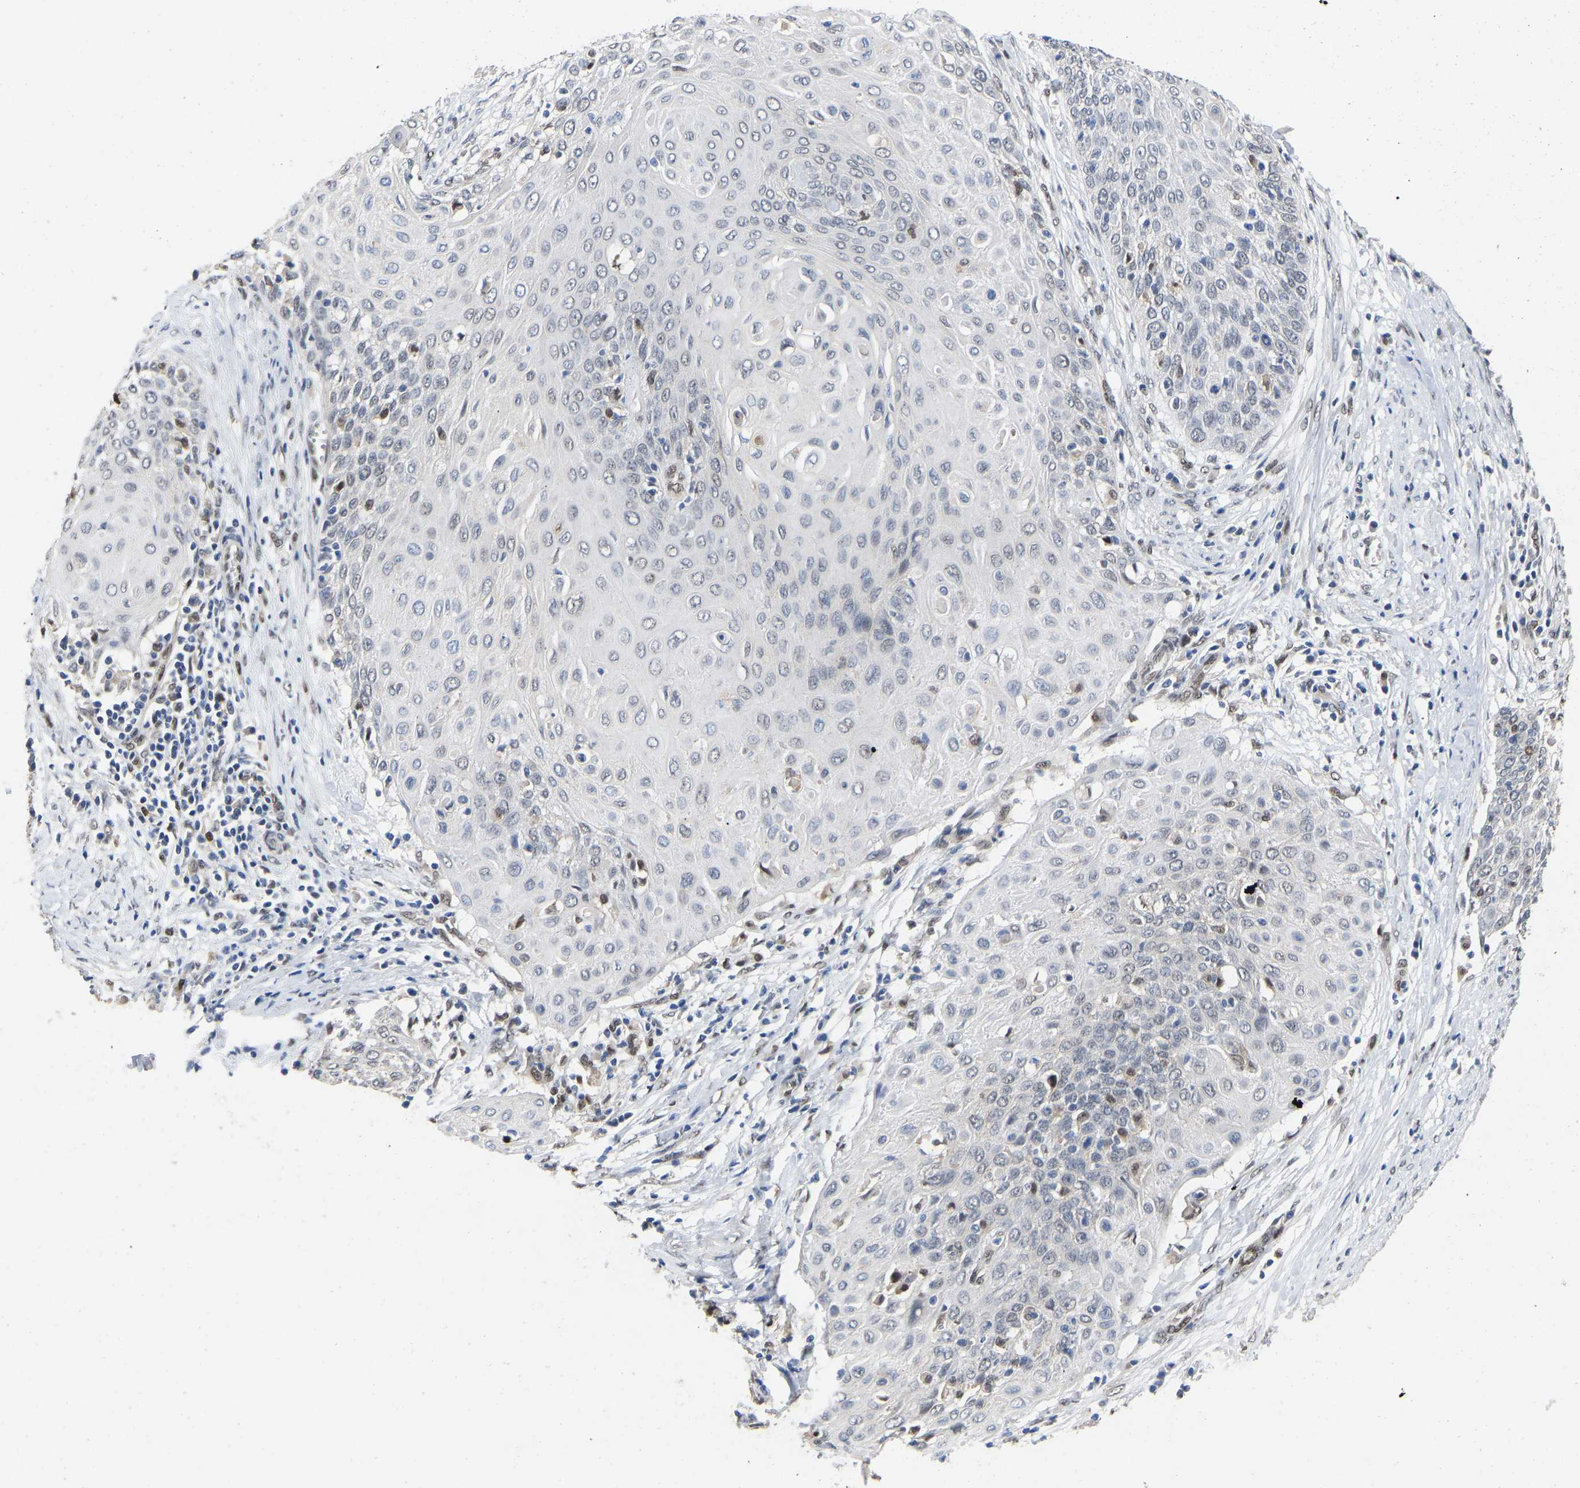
{"staining": {"intensity": "weak", "quantity": "<25%", "location": "nuclear"}, "tissue": "cervical cancer", "cell_type": "Tumor cells", "image_type": "cancer", "snomed": [{"axis": "morphology", "description": "Squamous cell carcinoma, NOS"}, {"axis": "topography", "description": "Cervix"}], "caption": "This image is of squamous cell carcinoma (cervical) stained with immunohistochemistry (IHC) to label a protein in brown with the nuclei are counter-stained blue. There is no staining in tumor cells. (Brightfield microscopy of DAB (3,3'-diaminobenzidine) IHC at high magnification).", "gene": "QKI", "patient": {"sex": "female", "age": 39}}